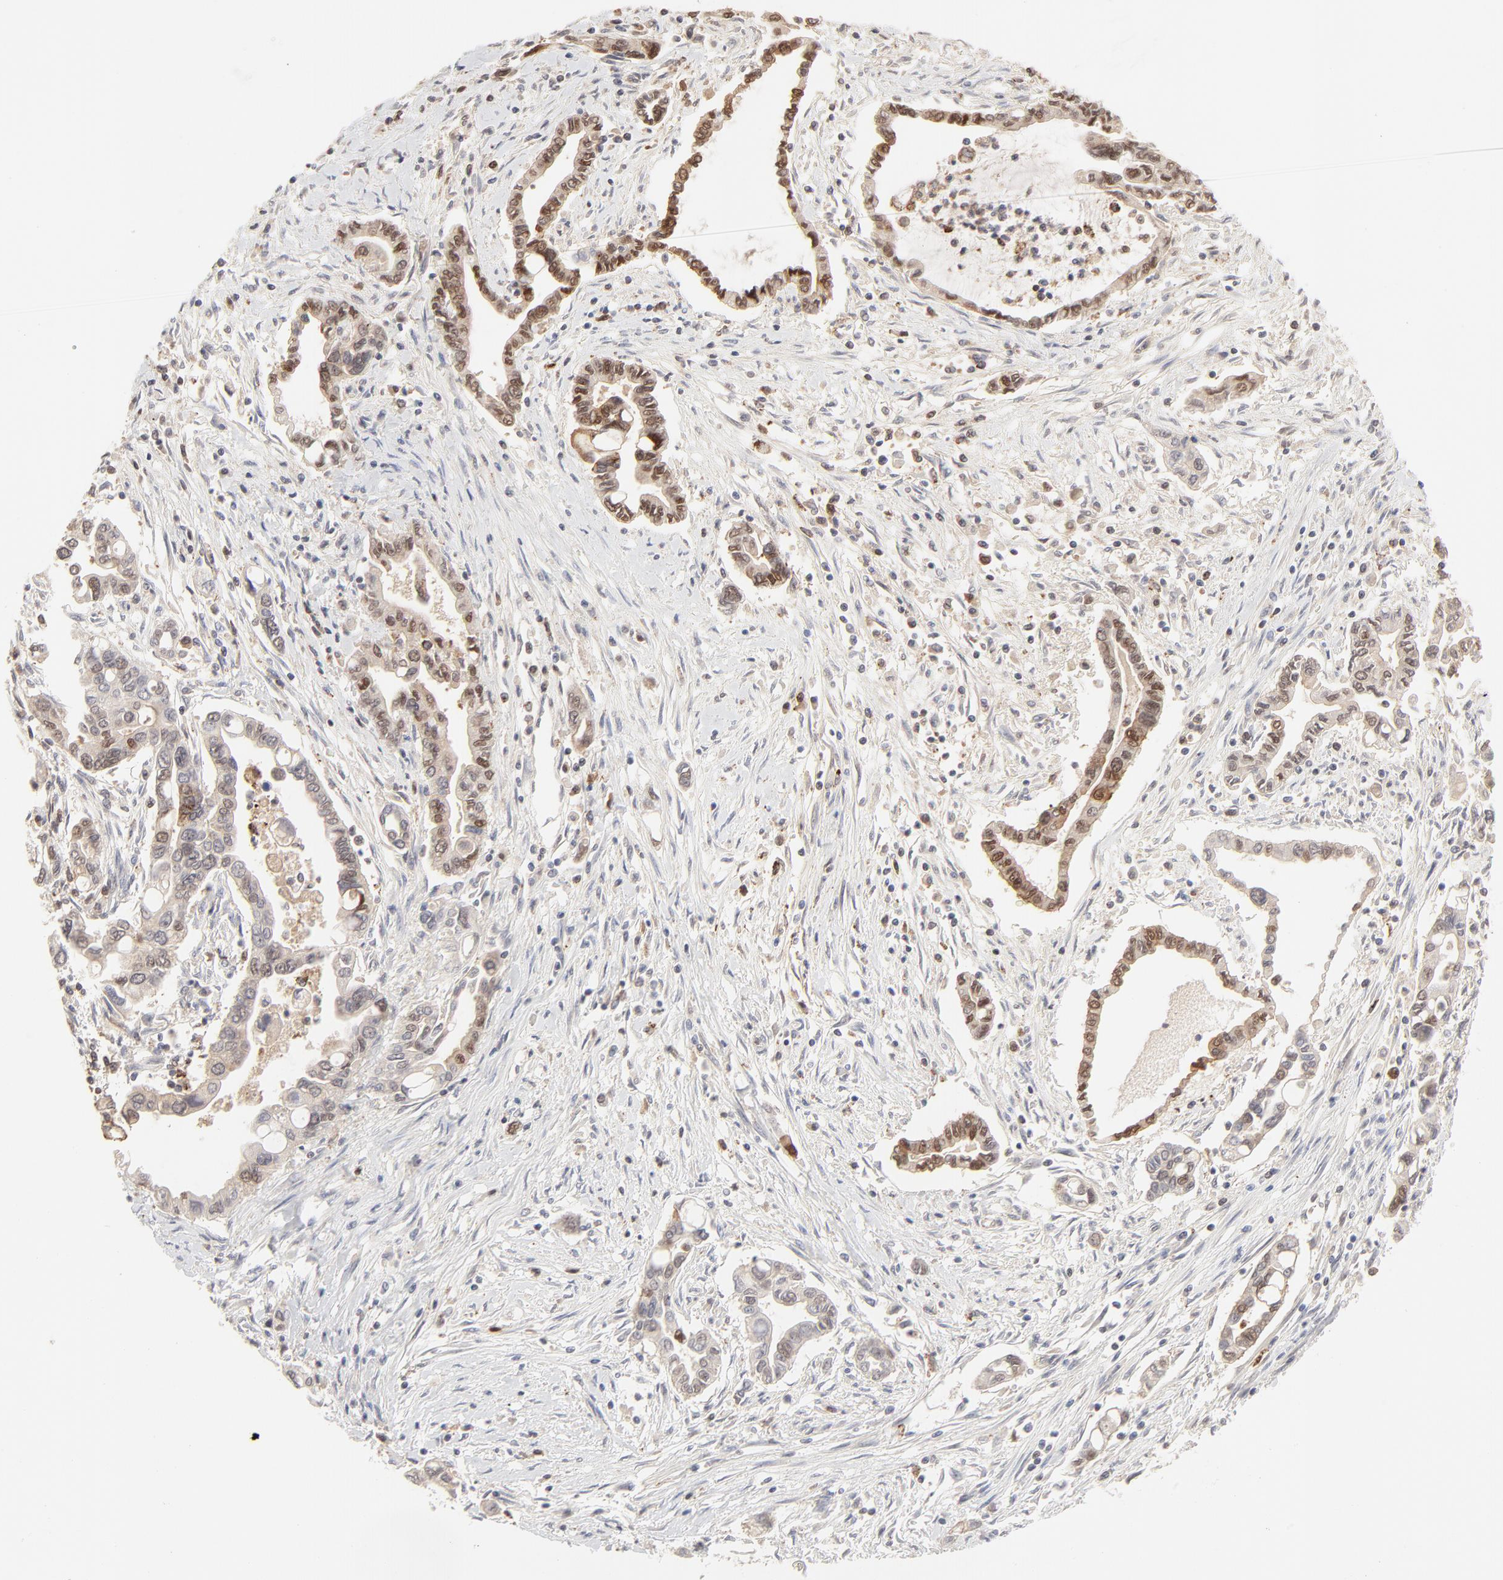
{"staining": {"intensity": "moderate", "quantity": "25%-75%", "location": "nuclear"}, "tissue": "pancreatic cancer", "cell_type": "Tumor cells", "image_type": "cancer", "snomed": [{"axis": "morphology", "description": "Adenocarcinoma, NOS"}, {"axis": "topography", "description": "Pancreas"}], "caption": "Approximately 25%-75% of tumor cells in human adenocarcinoma (pancreatic) exhibit moderate nuclear protein expression as visualized by brown immunohistochemical staining.", "gene": "CDK6", "patient": {"sex": "female", "age": 57}}